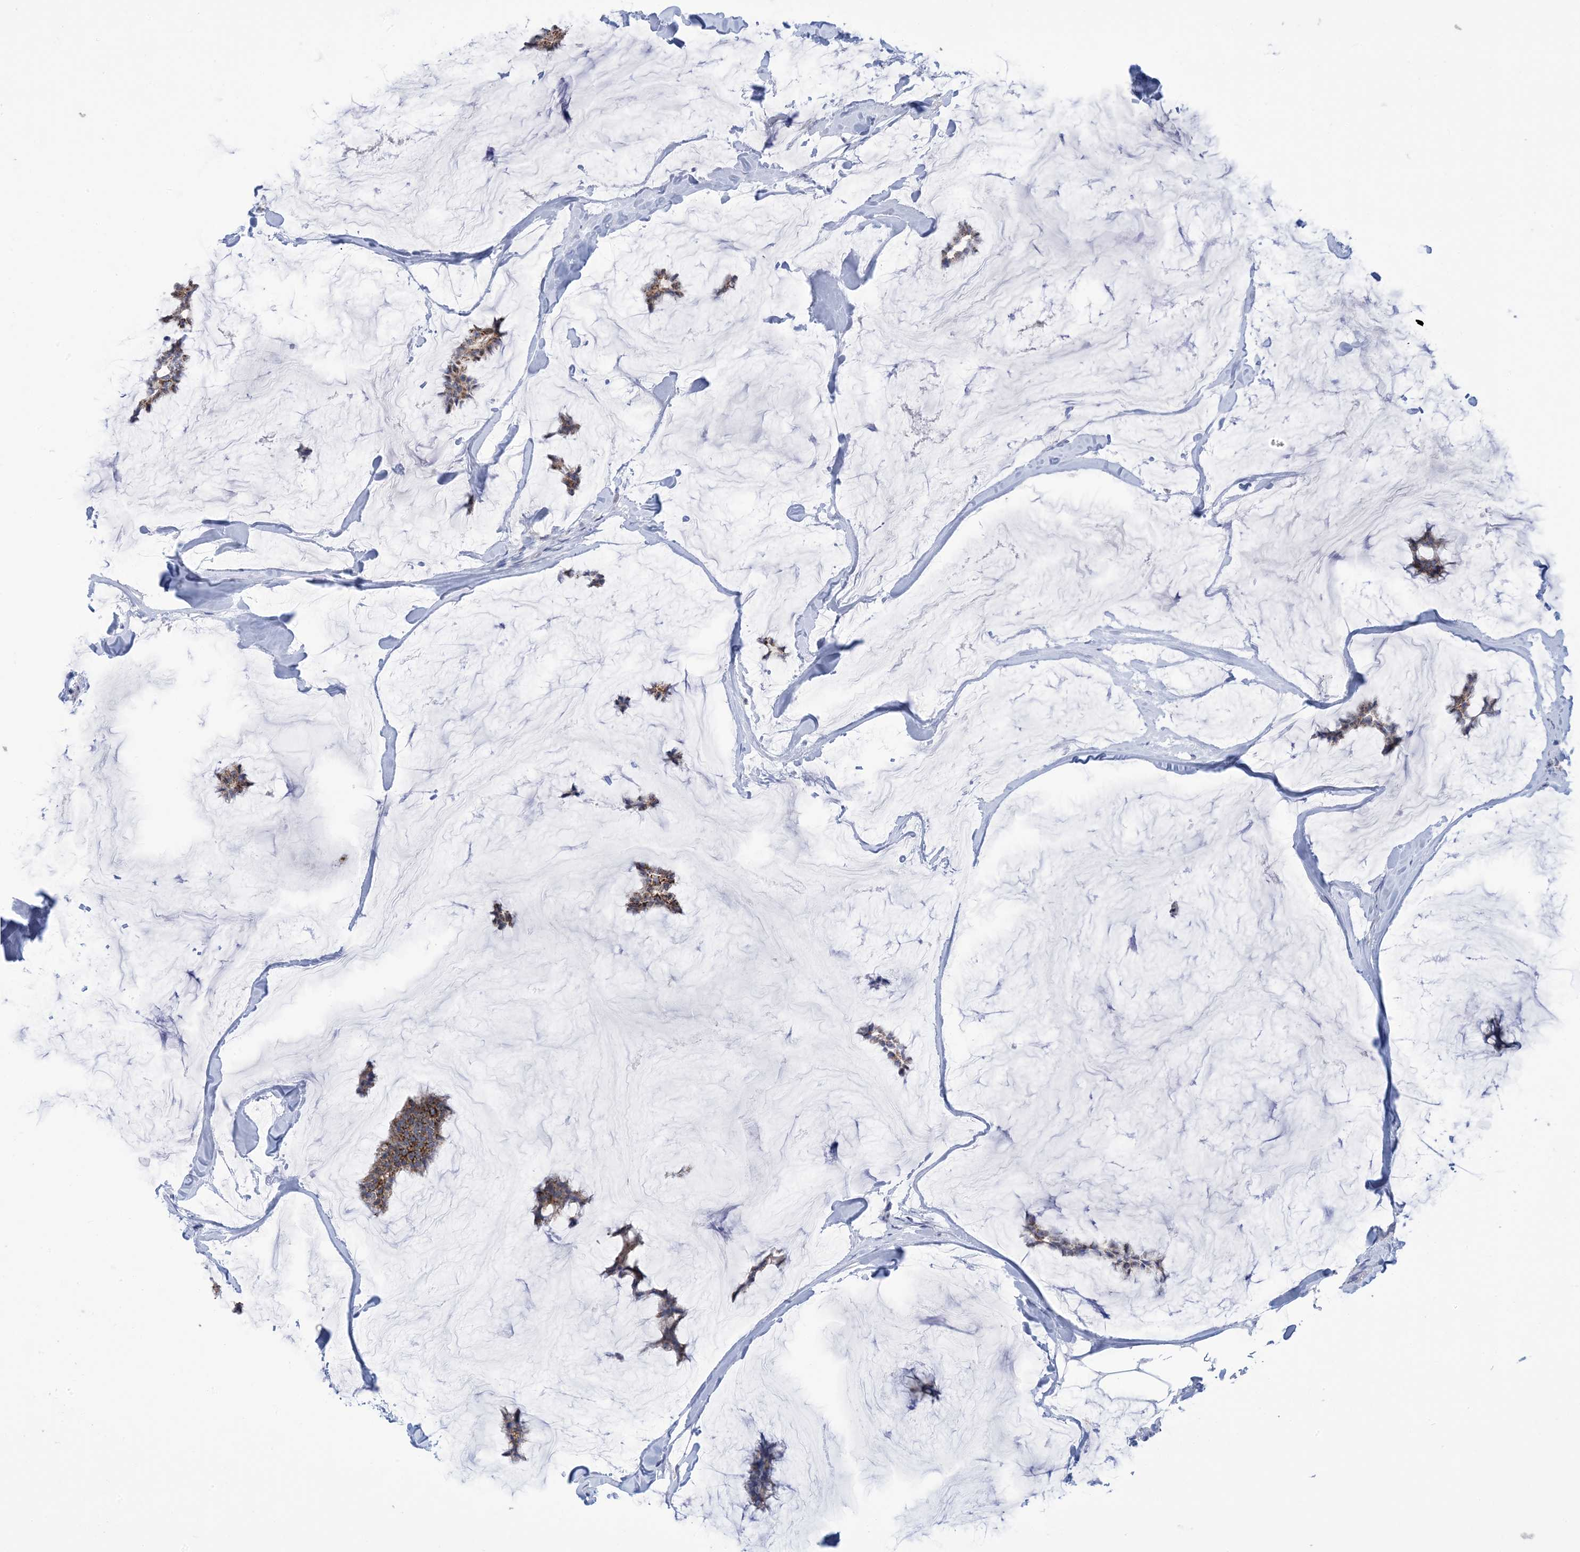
{"staining": {"intensity": "moderate", "quantity": ">75%", "location": "cytoplasmic/membranous"}, "tissue": "breast cancer", "cell_type": "Tumor cells", "image_type": "cancer", "snomed": [{"axis": "morphology", "description": "Duct carcinoma"}, {"axis": "topography", "description": "Breast"}], "caption": "Immunohistochemical staining of breast intraductal carcinoma displays moderate cytoplasmic/membranous protein positivity in about >75% of tumor cells.", "gene": "CLEC16A", "patient": {"sex": "female", "age": 93}}